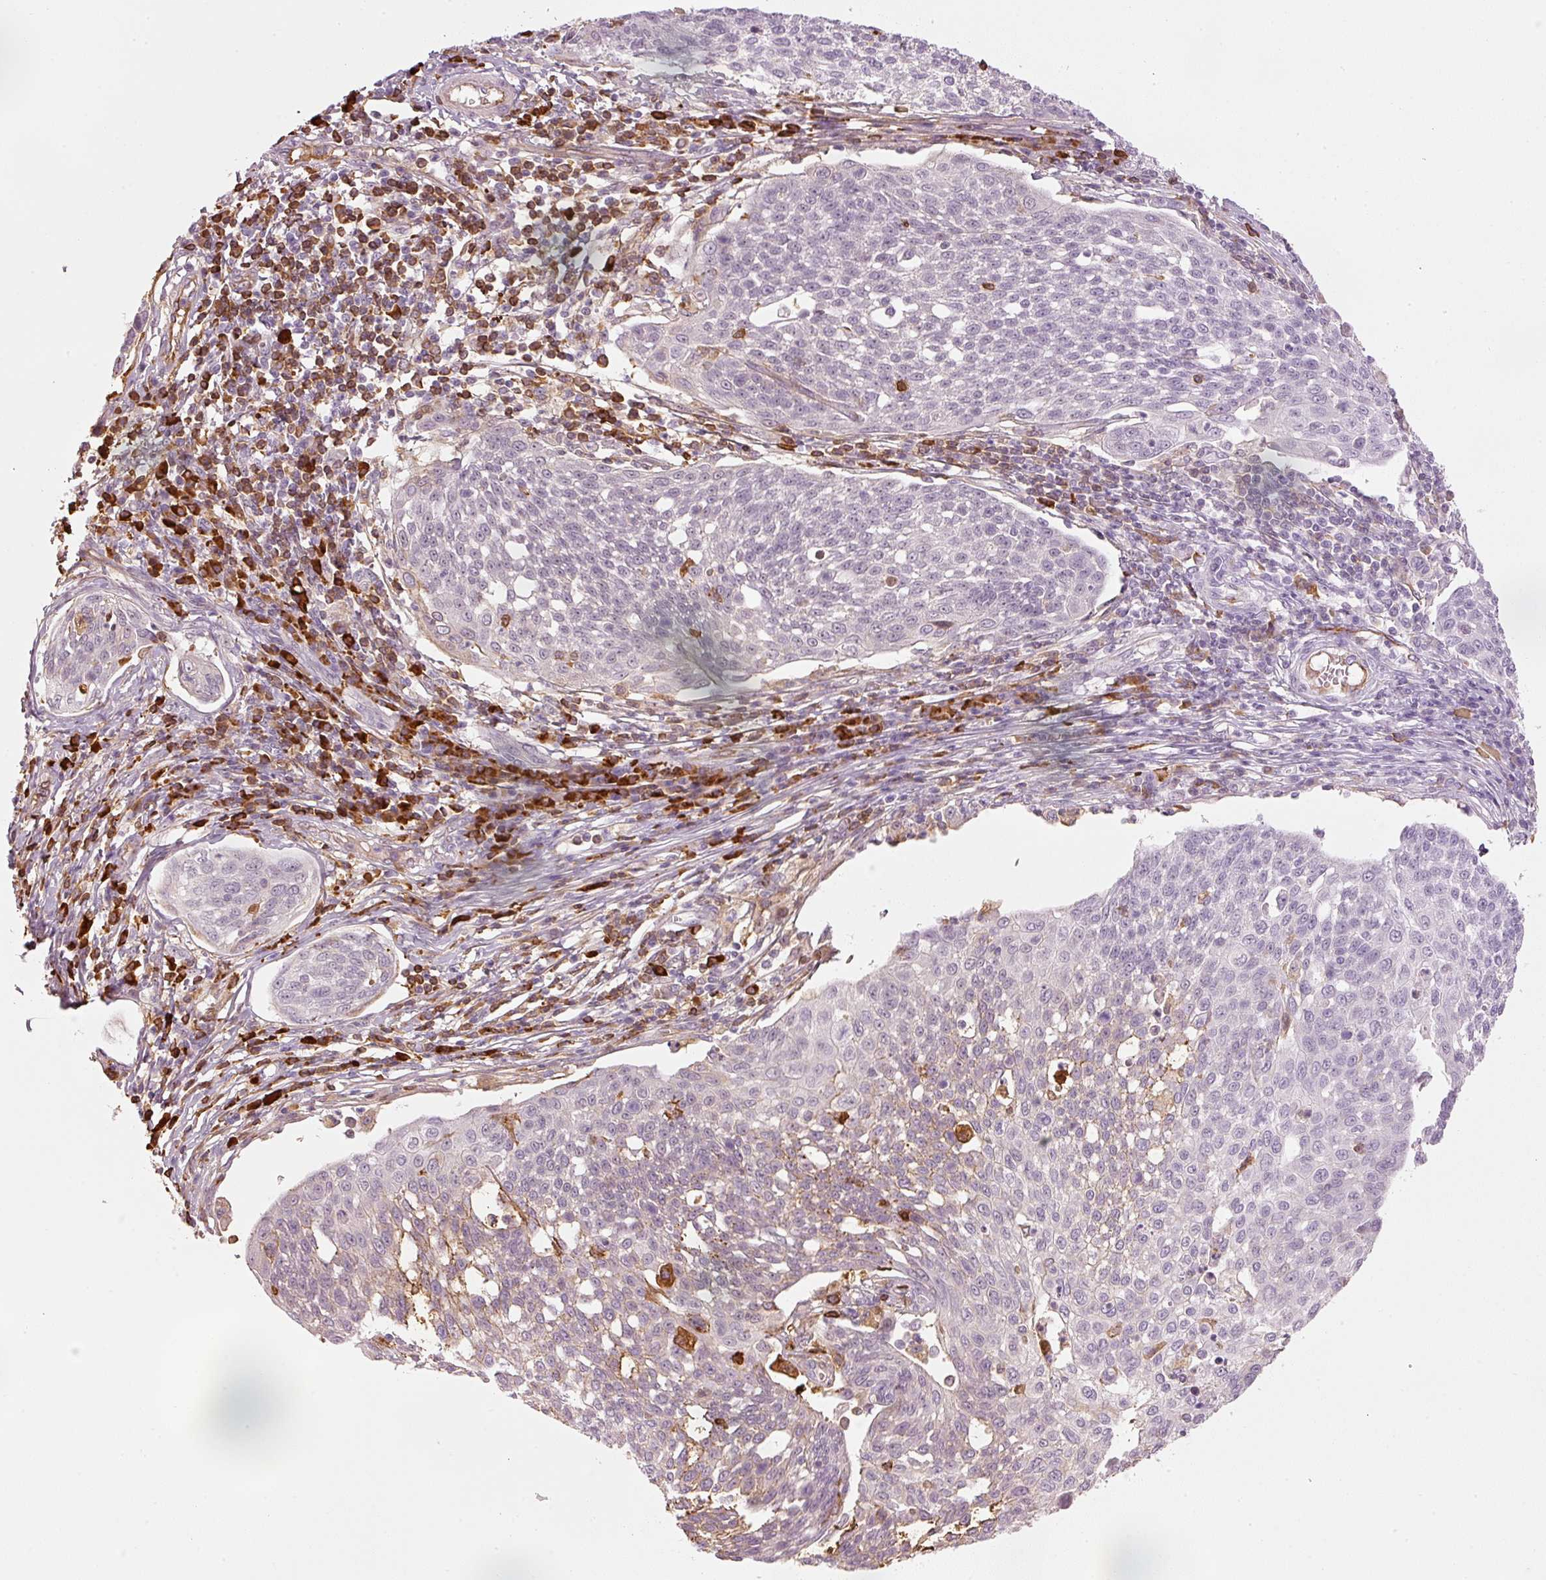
{"staining": {"intensity": "weak", "quantity": "<25%", "location": "cytoplasmic/membranous"}, "tissue": "cervical cancer", "cell_type": "Tumor cells", "image_type": "cancer", "snomed": [{"axis": "morphology", "description": "Squamous cell carcinoma, NOS"}, {"axis": "topography", "description": "Cervix"}], "caption": "Tumor cells show no significant staining in squamous cell carcinoma (cervical).", "gene": "VCAM1", "patient": {"sex": "female", "age": 34}}